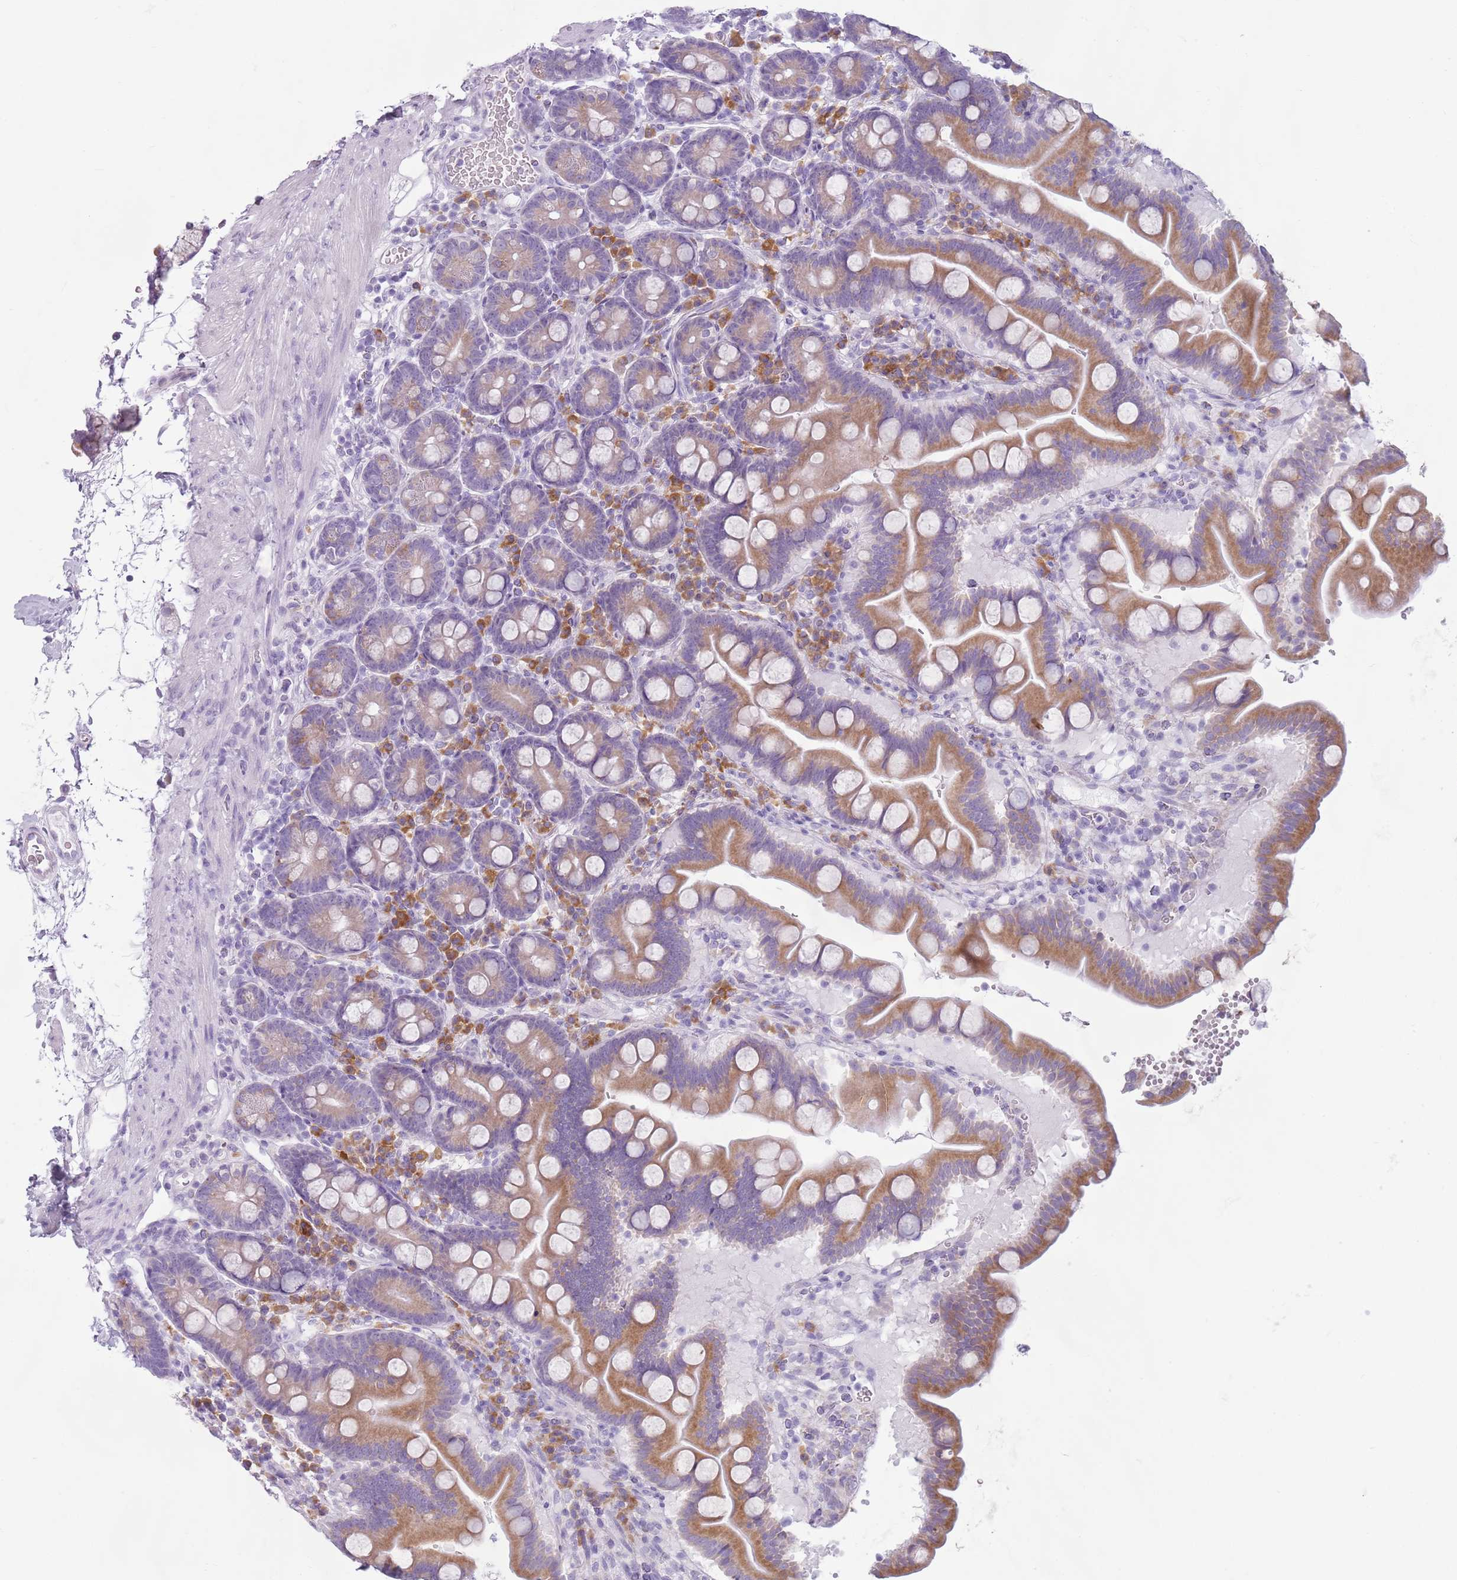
{"staining": {"intensity": "moderate", "quantity": "25%-75%", "location": "cytoplasmic/membranous"}, "tissue": "duodenum", "cell_type": "Glandular cells", "image_type": "normal", "snomed": [{"axis": "morphology", "description": "Normal tissue, NOS"}, {"axis": "topography", "description": "Duodenum"}], "caption": "Duodenum stained with a brown dye displays moderate cytoplasmic/membranous positive staining in about 25%-75% of glandular cells.", "gene": "HYOU1", "patient": {"sex": "male", "age": 54}}